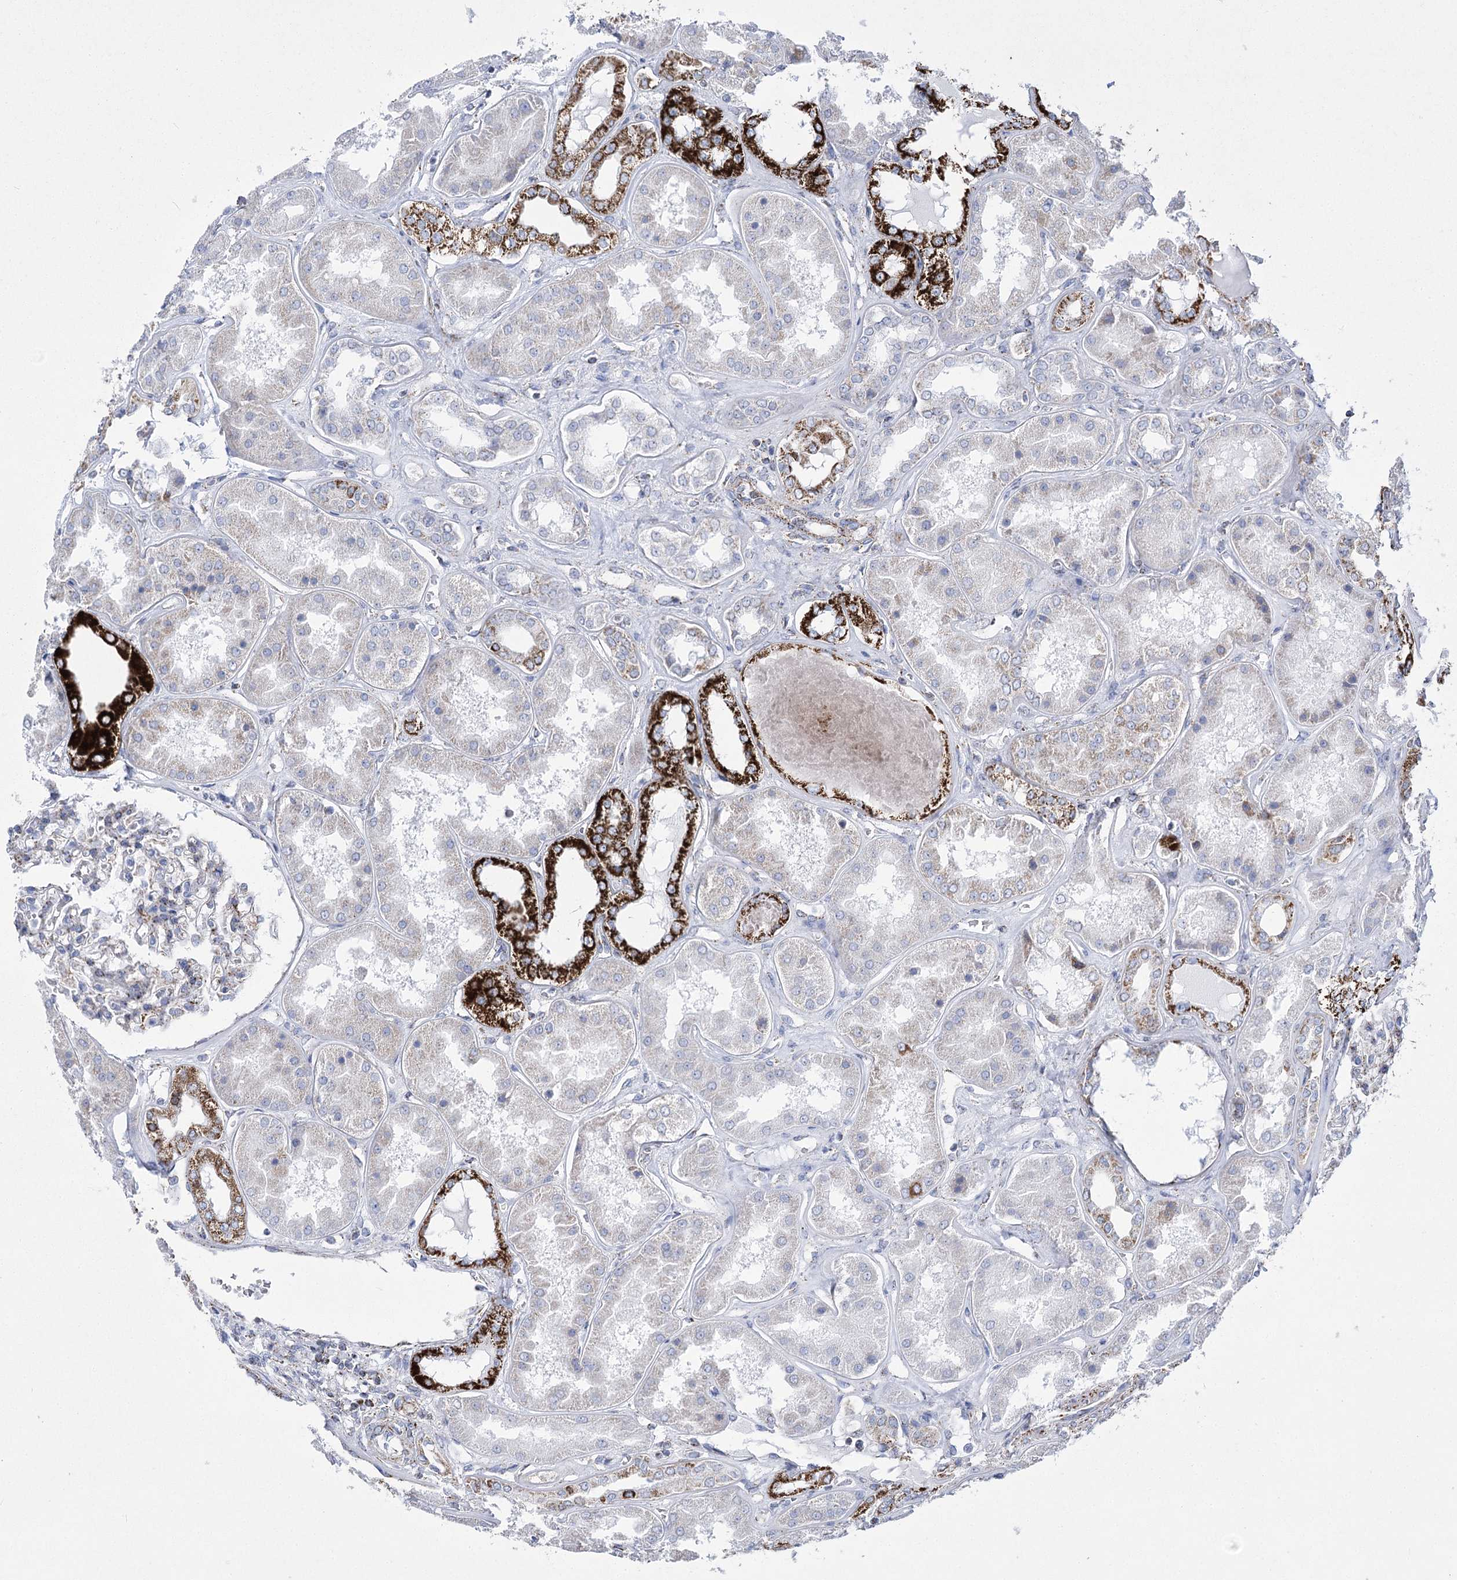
{"staining": {"intensity": "strong", "quantity": "<25%", "location": "cytoplasmic/membranous"}, "tissue": "kidney", "cell_type": "Cells in glomeruli", "image_type": "normal", "snomed": [{"axis": "morphology", "description": "Normal tissue, NOS"}, {"axis": "topography", "description": "Kidney"}], "caption": "Cells in glomeruli show medium levels of strong cytoplasmic/membranous expression in about <25% of cells in benign human kidney.", "gene": "PDHB", "patient": {"sex": "female", "age": 56}}